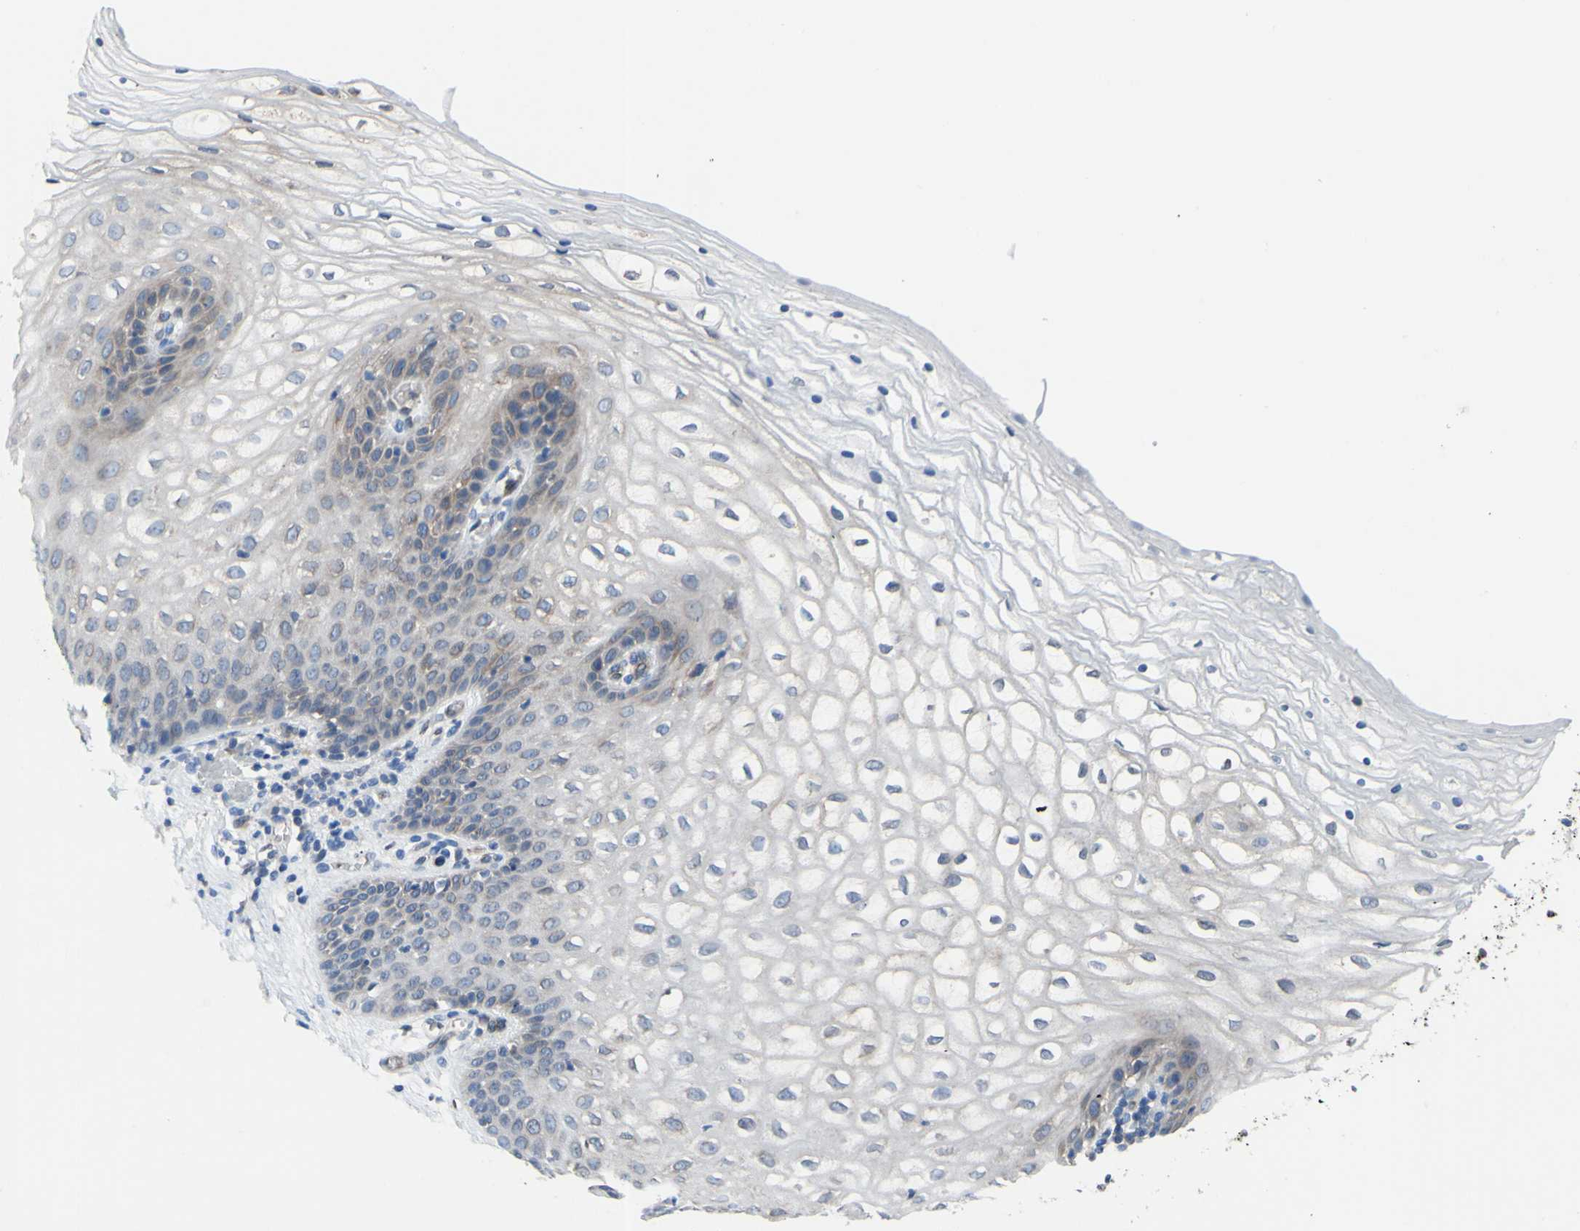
{"staining": {"intensity": "weak", "quantity": "25%-75%", "location": "cytoplasmic/membranous"}, "tissue": "vagina", "cell_type": "Squamous epithelial cells", "image_type": "normal", "snomed": [{"axis": "morphology", "description": "Normal tissue, NOS"}, {"axis": "topography", "description": "Vagina"}], "caption": "This image exhibits immunohistochemistry staining of normal human vagina, with low weak cytoplasmic/membranous expression in approximately 25%-75% of squamous epithelial cells.", "gene": "MGST2", "patient": {"sex": "female", "age": 34}}